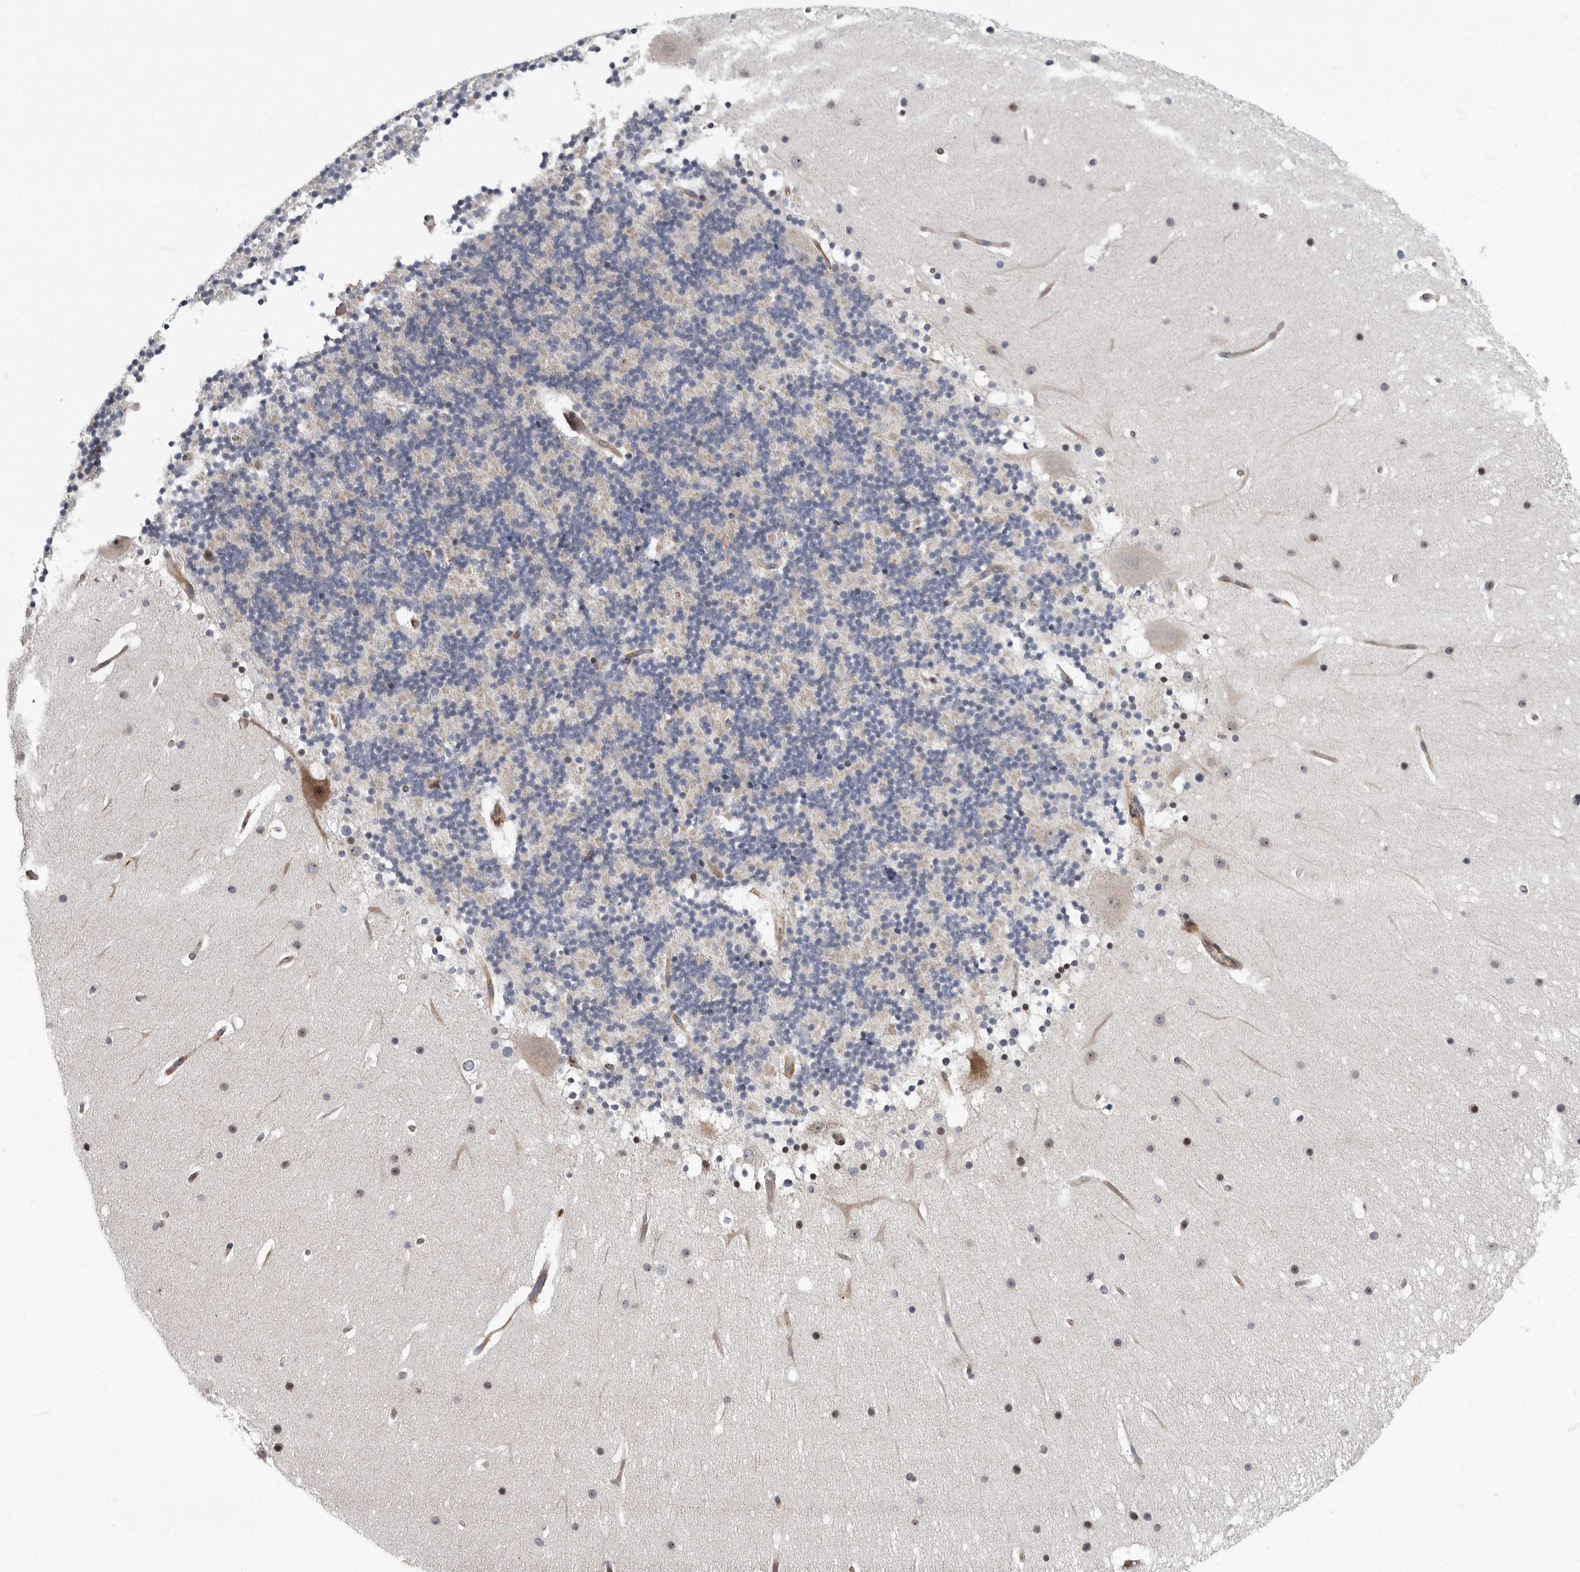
{"staining": {"intensity": "negative", "quantity": "none", "location": "none"}, "tissue": "cerebellum", "cell_type": "Cells in granular layer", "image_type": "normal", "snomed": [{"axis": "morphology", "description": "Normal tissue, NOS"}, {"axis": "topography", "description": "Cerebellum"}], "caption": "Immunohistochemistry photomicrograph of normal cerebellum: human cerebellum stained with DAB demonstrates no significant protein expression in cells in granular layer. (Immunohistochemistry (ihc), brightfield microscopy, high magnification).", "gene": "PDCD11", "patient": {"sex": "male", "age": 57}}